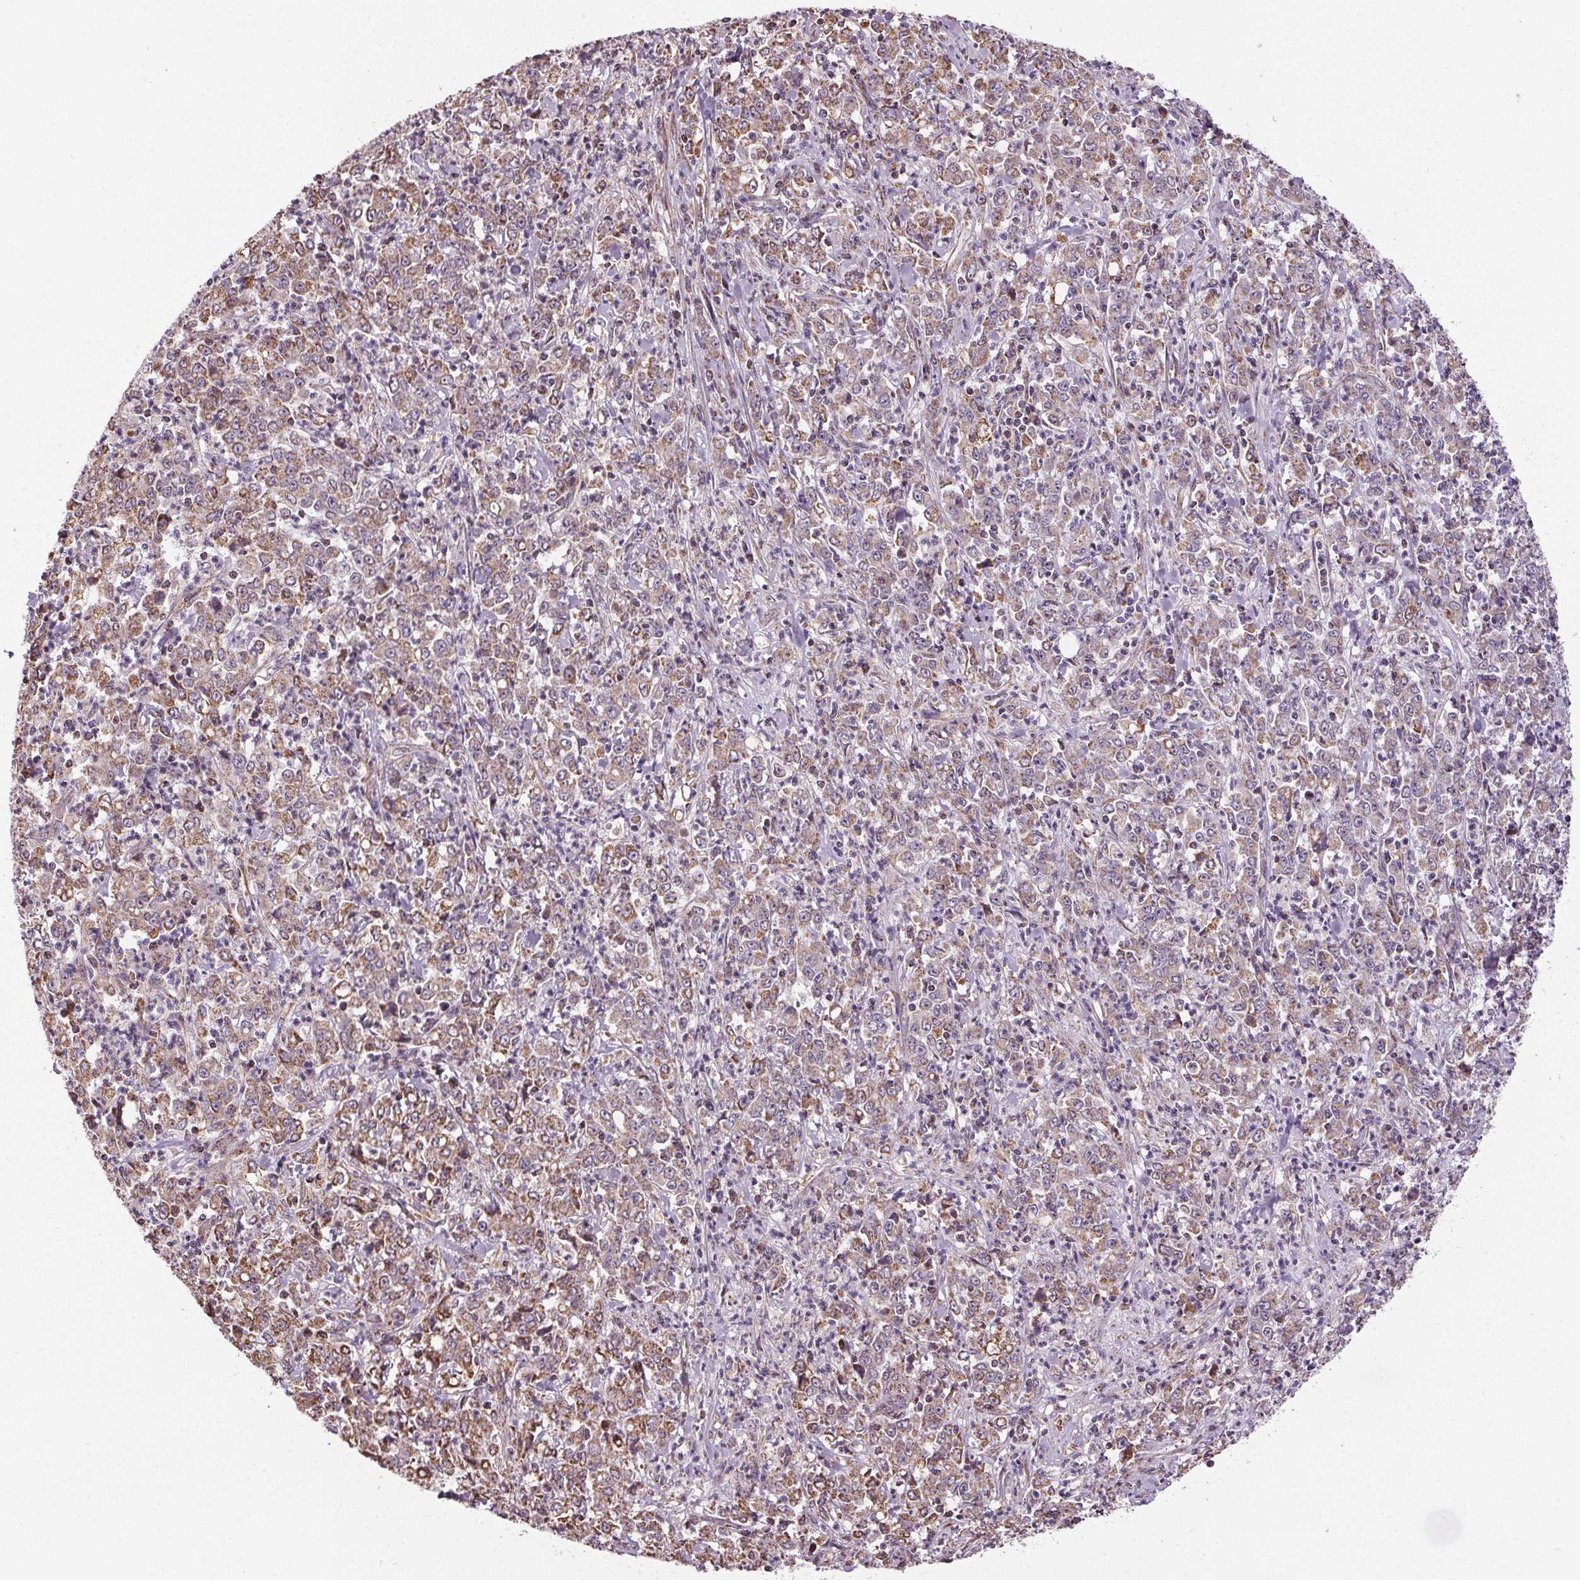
{"staining": {"intensity": "weak", "quantity": ">75%", "location": "cytoplasmic/membranous"}, "tissue": "stomach cancer", "cell_type": "Tumor cells", "image_type": "cancer", "snomed": [{"axis": "morphology", "description": "Adenocarcinoma, NOS"}, {"axis": "topography", "description": "Stomach, lower"}], "caption": "IHC image of neoplastic tissue: human stomach adenocarcinoma stained using IHC reveals low levels of weak protein expression localized specifically in the cytoplasmic/membranous of tumor cells, appearing as a cytoplasmic/membranous brown color.", "gene": "ZNF548", "patient": {"sex": "female", "age": 71}}